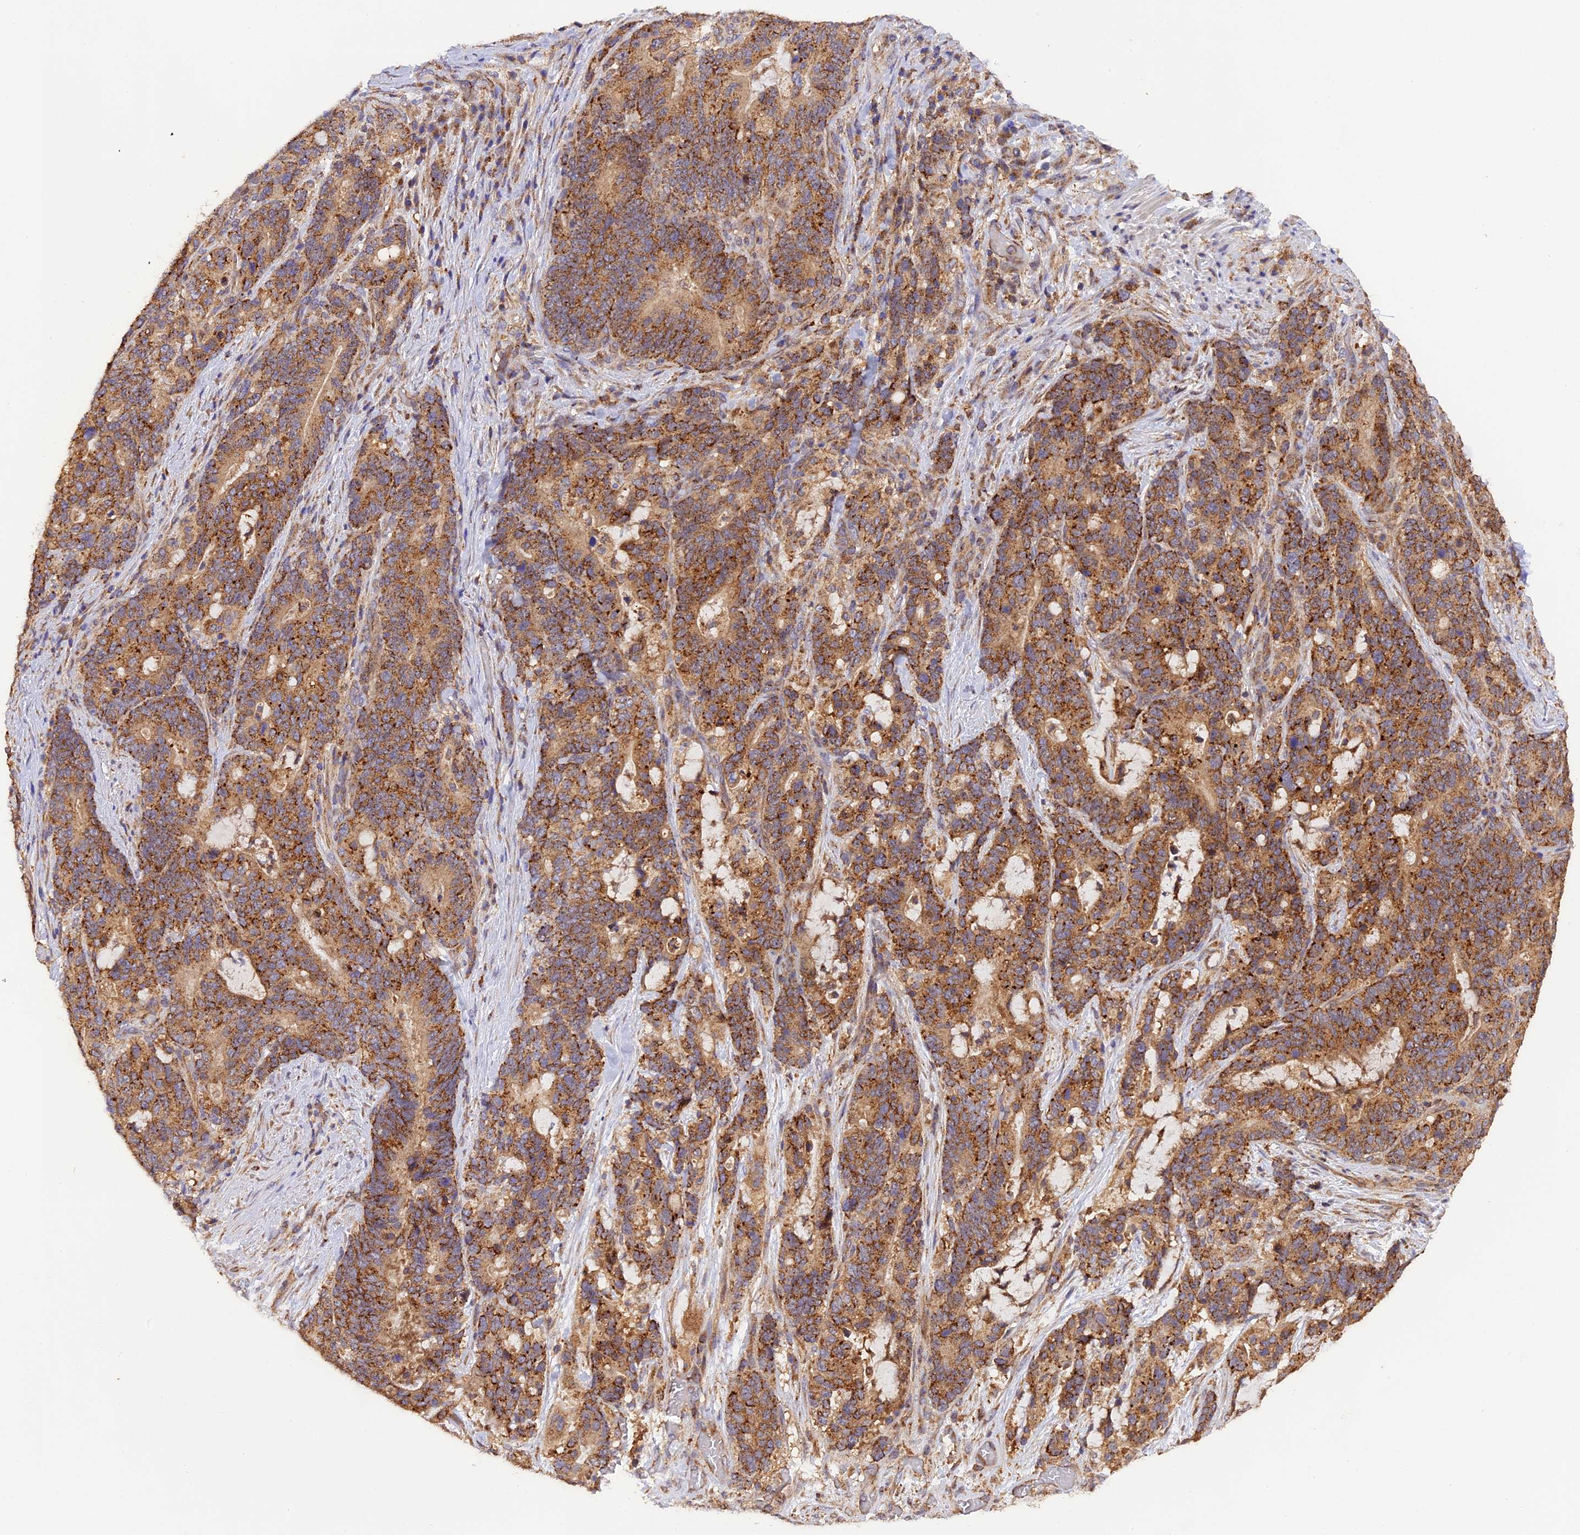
{"staining": {"intensity": "moderate", "quantity": ">75%", "location": "cytoplasmic/membranous"}, "tissue": "stomach cancer", "cell_type": "Tumor cells", "image_type": "cancer", "snomed": [{"axis": "morphology", "description": "Normal tissue, NOS"}, {"axis": "morphology", "description": "Adenocarcinoma, NOS"}, {"axis": "topography", "description": "Stomach"}], "caption": "The image displays a brown stain indicating the presence of a protein in the cytoplasmic/membranous of tumor cells in adenocarcinoma (stomach).", "gene": "PEX3", "patient": {"sex": "female", "age": 64}}